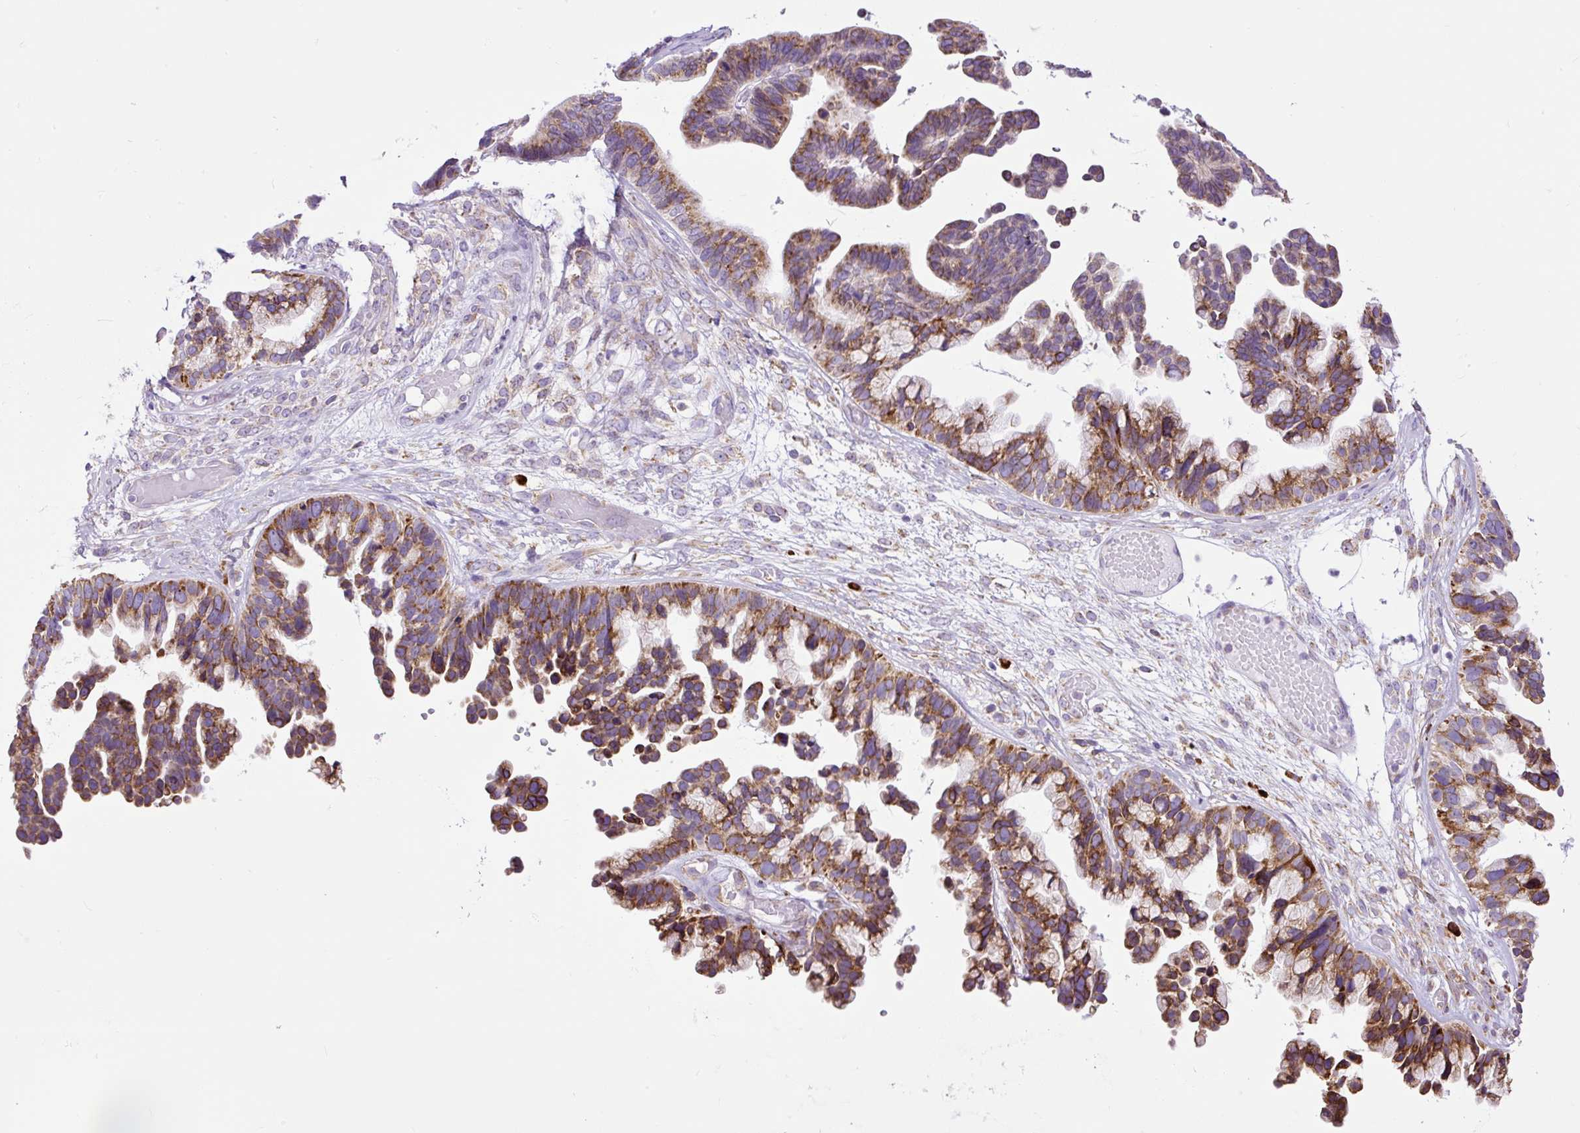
{"staining": {"intensity": "strong", "quantity": ">75%", "location": "cytoplasmic/membranous"}, "tissue": "ovarian cancer", "cell_type": "Tumor cells", "image_type": "cancer", "snomed": [{"axis": "morphology", "description": "Cystadenocarcinoma, serous, NOS"}, {"axis": "topography", "description": "Ovary"}], "caption": "This micrograph reveals ovarian serous cystadenocarcinoma stained with IHC to label a protein in brown. The cytoplasmic/membranous of tumor cells show strong positivity for the protein. Nuclei are counter-stained blue.", "gene": "DDOST", "patient": {"sex": "female", "age": 56}}